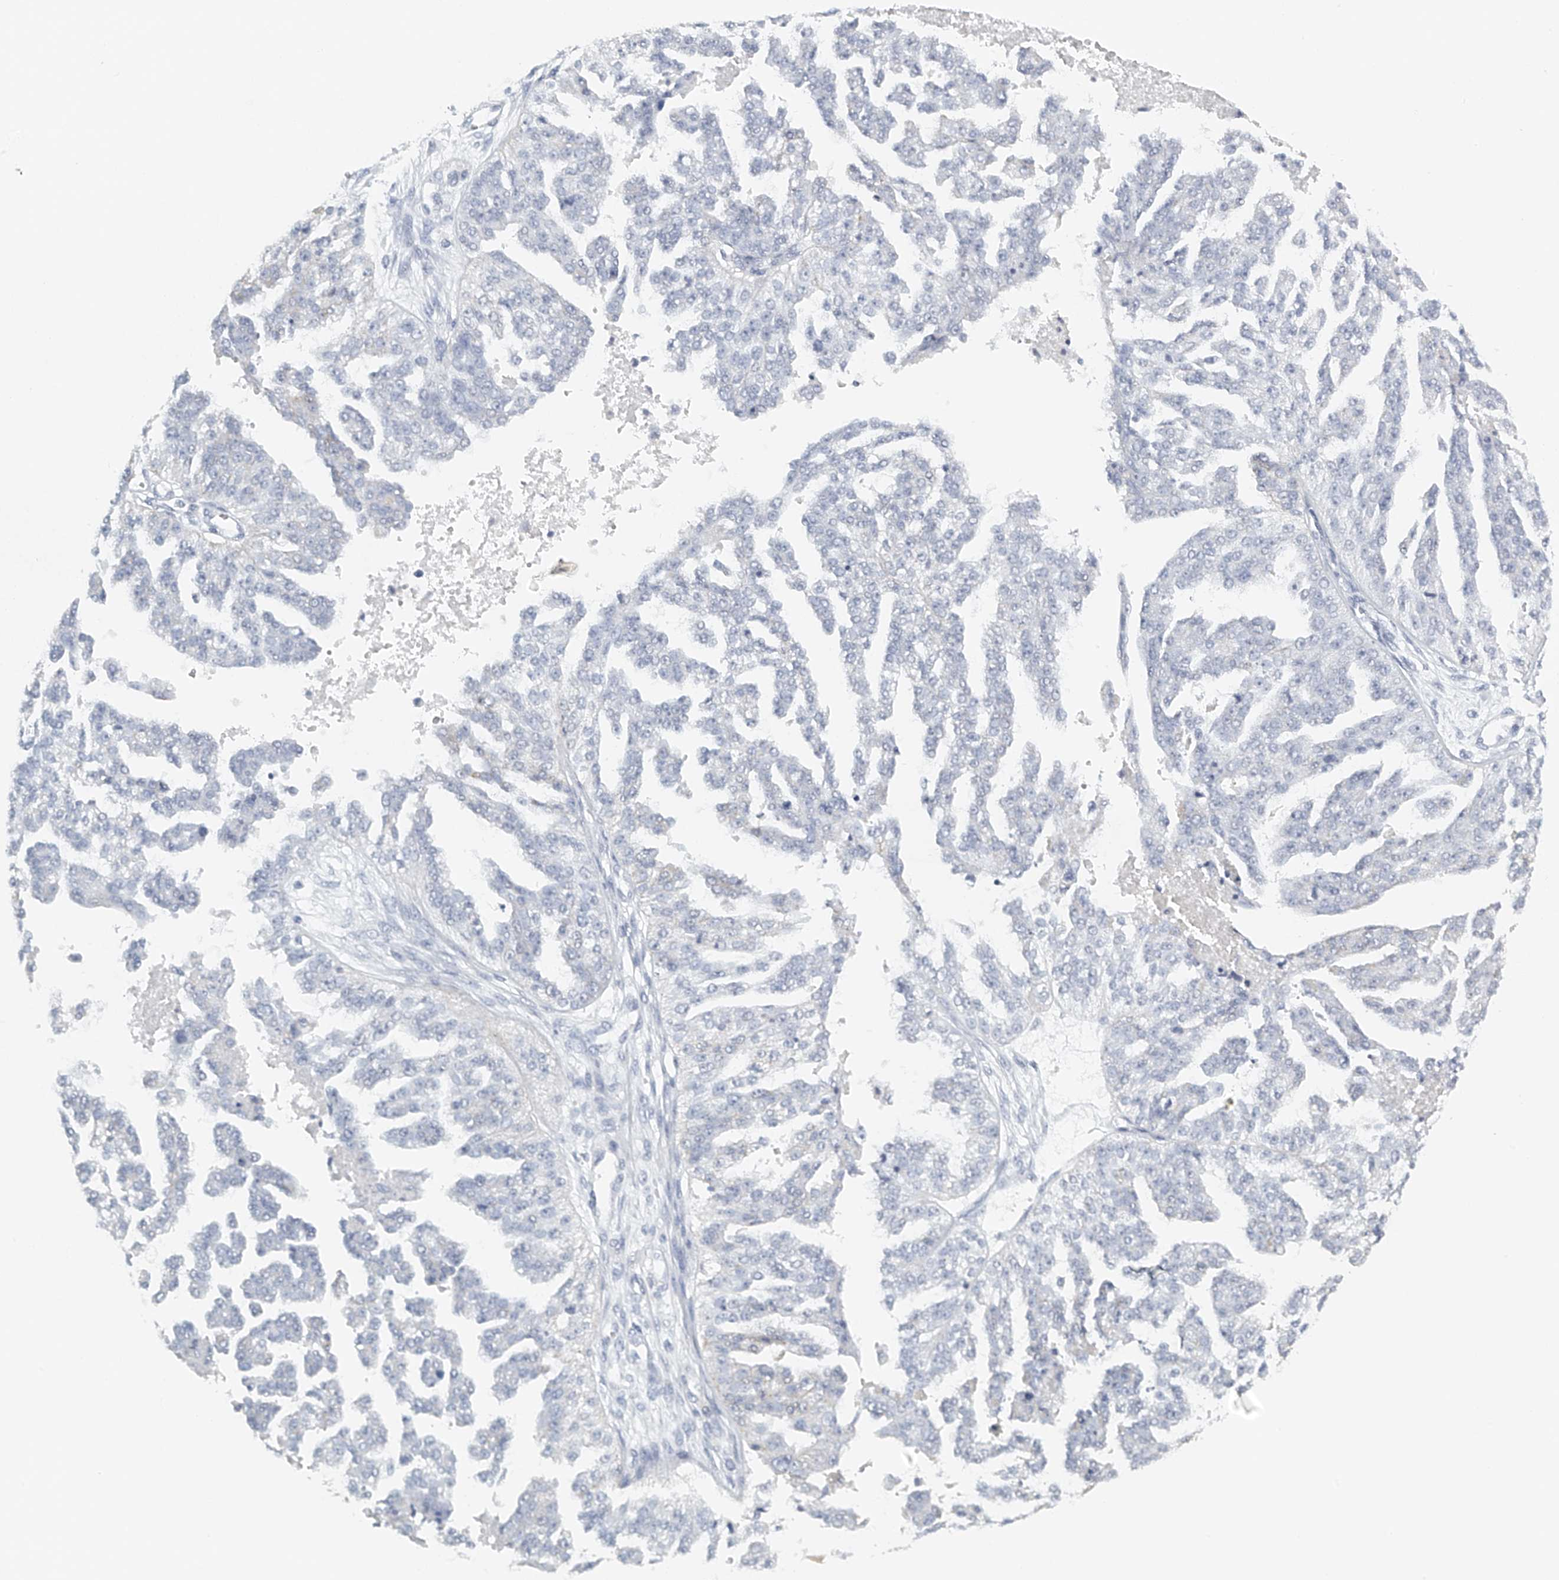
{"staining": {"intensity": "negative", "quantity": "none", "location": "none"}, "tissue": "ovarian cancer", "cell_type": "Tumor cells", "image_type": "cancer", "snomed": [{"axis": "morphology", "description": "Cystadenocarcinoma, serous, NOS"}, {"axis": "topography", "description": "Ovary"}], "caption": "This is a micrograph of immunohistochemistry (IHC) staining of ovarian cancer, which shows no expression in tumor cells.", "gene": "FAT2", "patient": {"sex": "female", "age": 58}}